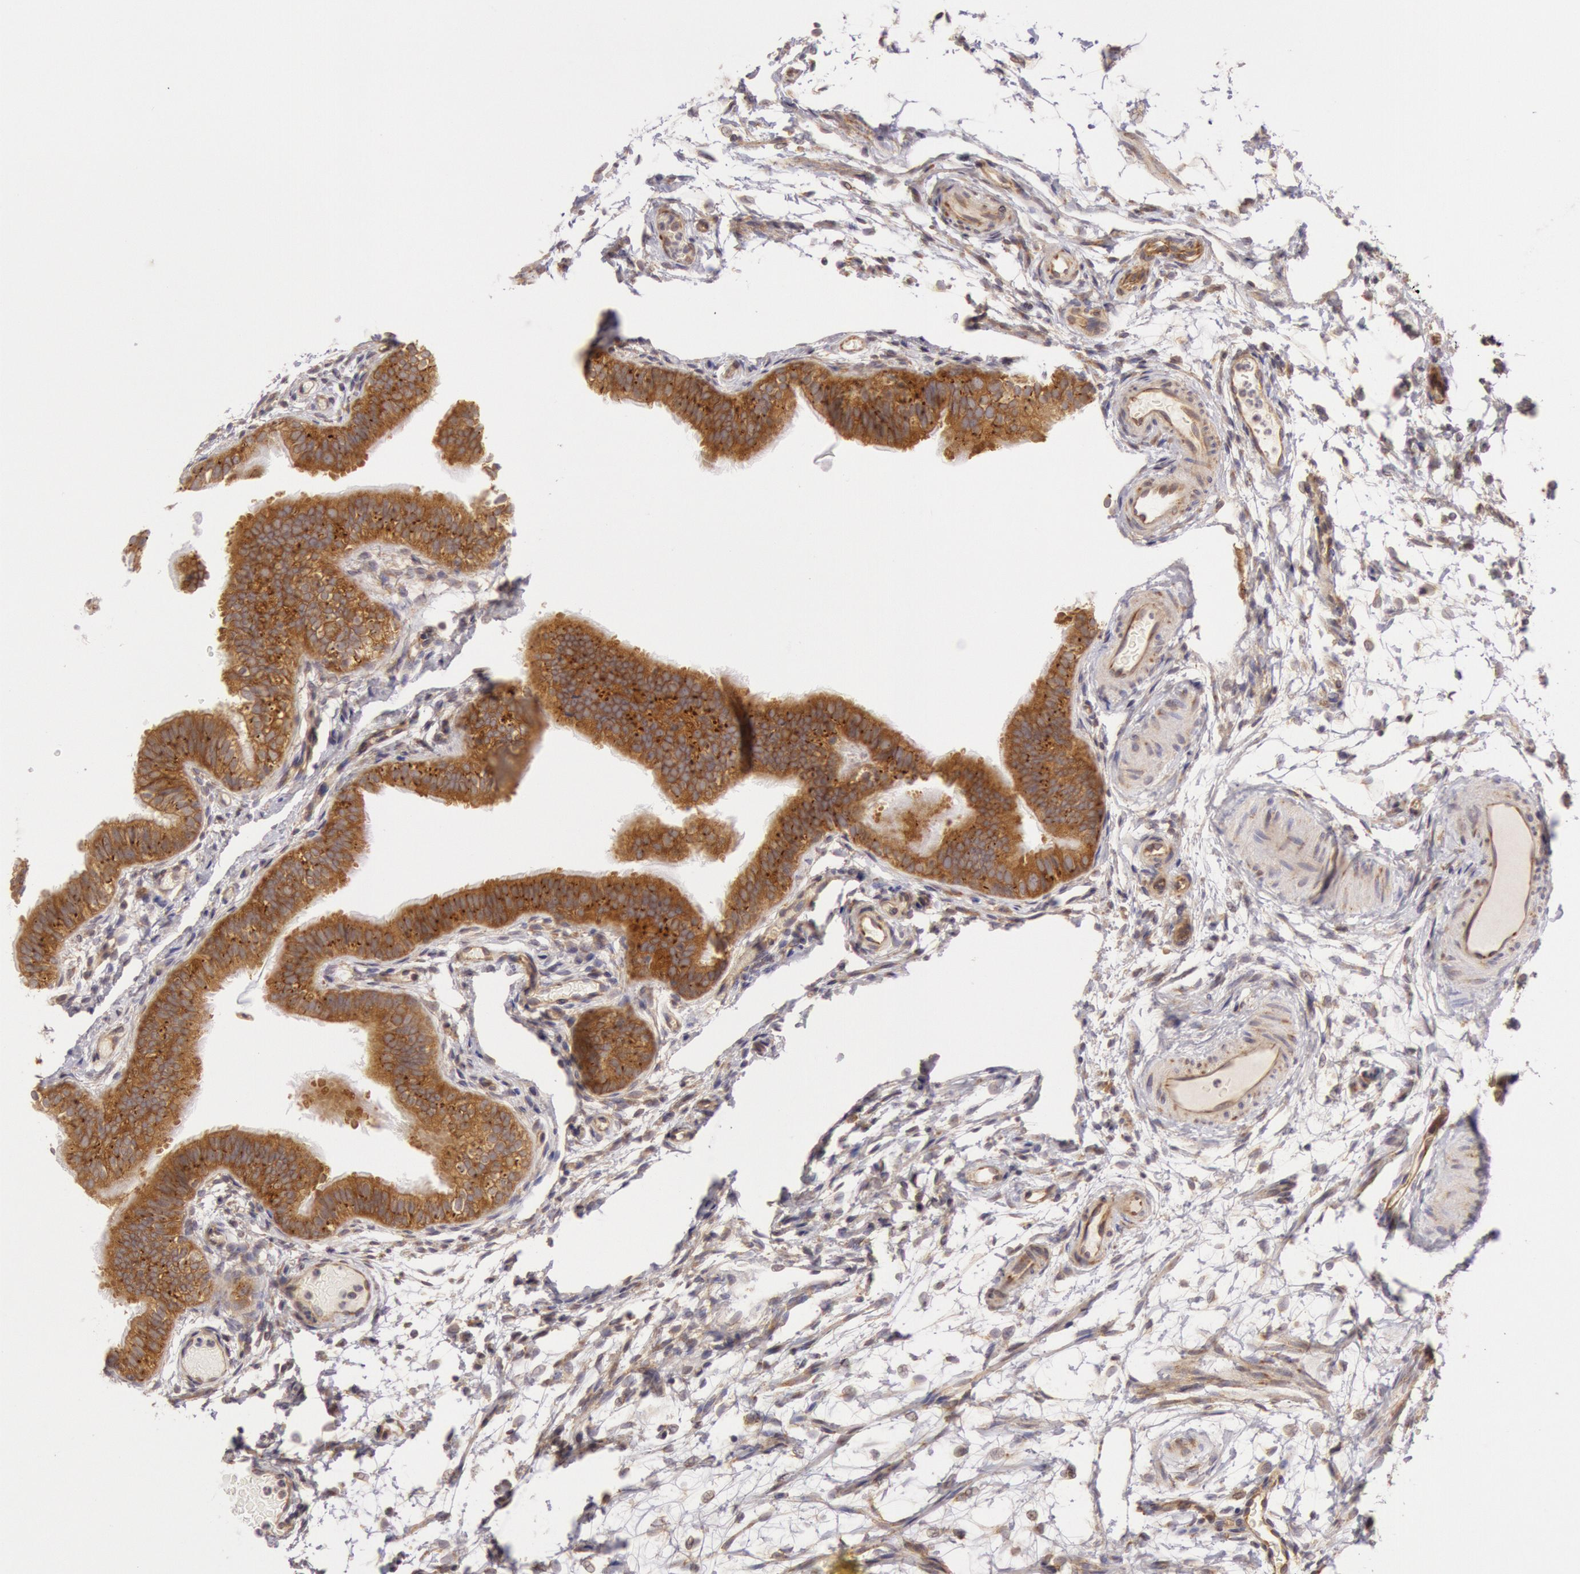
{"staining": {"intensity": "moderate", "quantity": ">75%", "location": "cytoplasmic/membranous"}, "tissue": "fallopian tube", "cell_type": "Glandular cells", "image_type": "normal", "snomed": [{"axis": "morphology", "description": "Normal tissue, NOS"}, {"axis": "morphology", "description": "Dermoid, NOS"}, {"axis": "topography", "description": "Fallopian tube"}], "caption": "Protein expression analysis of normal human fallopian tube reveals moderate cytoplasmic/membranous positivity in about >75% of glandular cells. Immunohistochemistry stains the protein of interest in brown and the nuclei are stained blue.", "gene": "CHUK", "patient": {"sex": "female", "age": 33}}